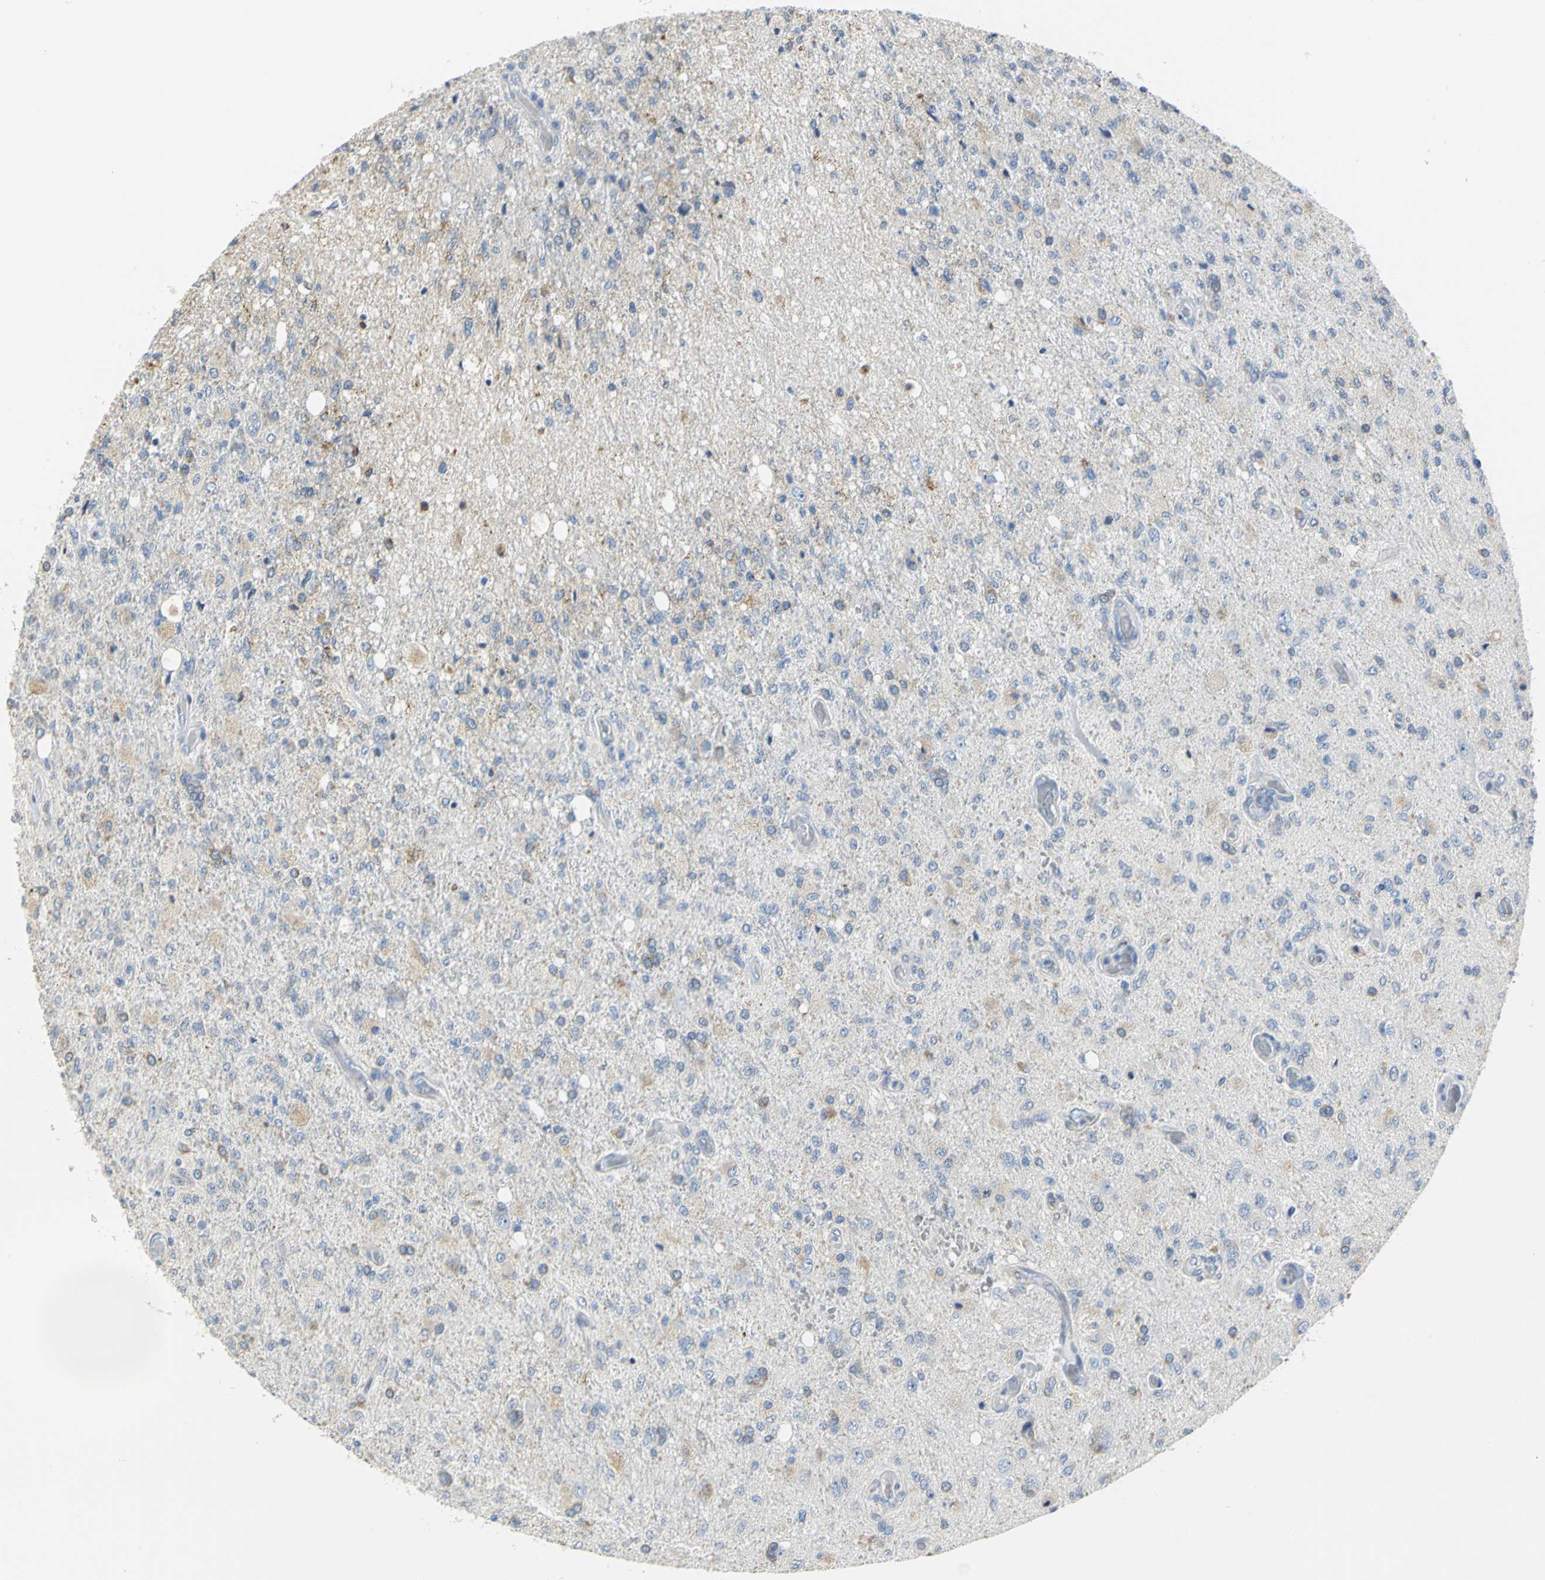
{"staining": {"intensity": "negative", "quantity": "none", "location": "none"}, "tissue": "glioma", "cell_type": "Tumor cells", "image_type": "cancer", "snomed": [{"axis": "morphology", "description": "Normal tissue, NOS"}, {"axis": "morphology", "description": "Glioma, malignant, High grade"}, {"axis": "topography", "description": "Cerebral cortex"}], "caption": "Immunohistochemistry (IHC) micrograph of neoplastic tissue: glioma stained with DAB (3,3'-diaminobenzidine) reveals no significant protein expression in tumor cells.", "gene": "GNRH2", "patient": {"sex": "male", "age": 77}}